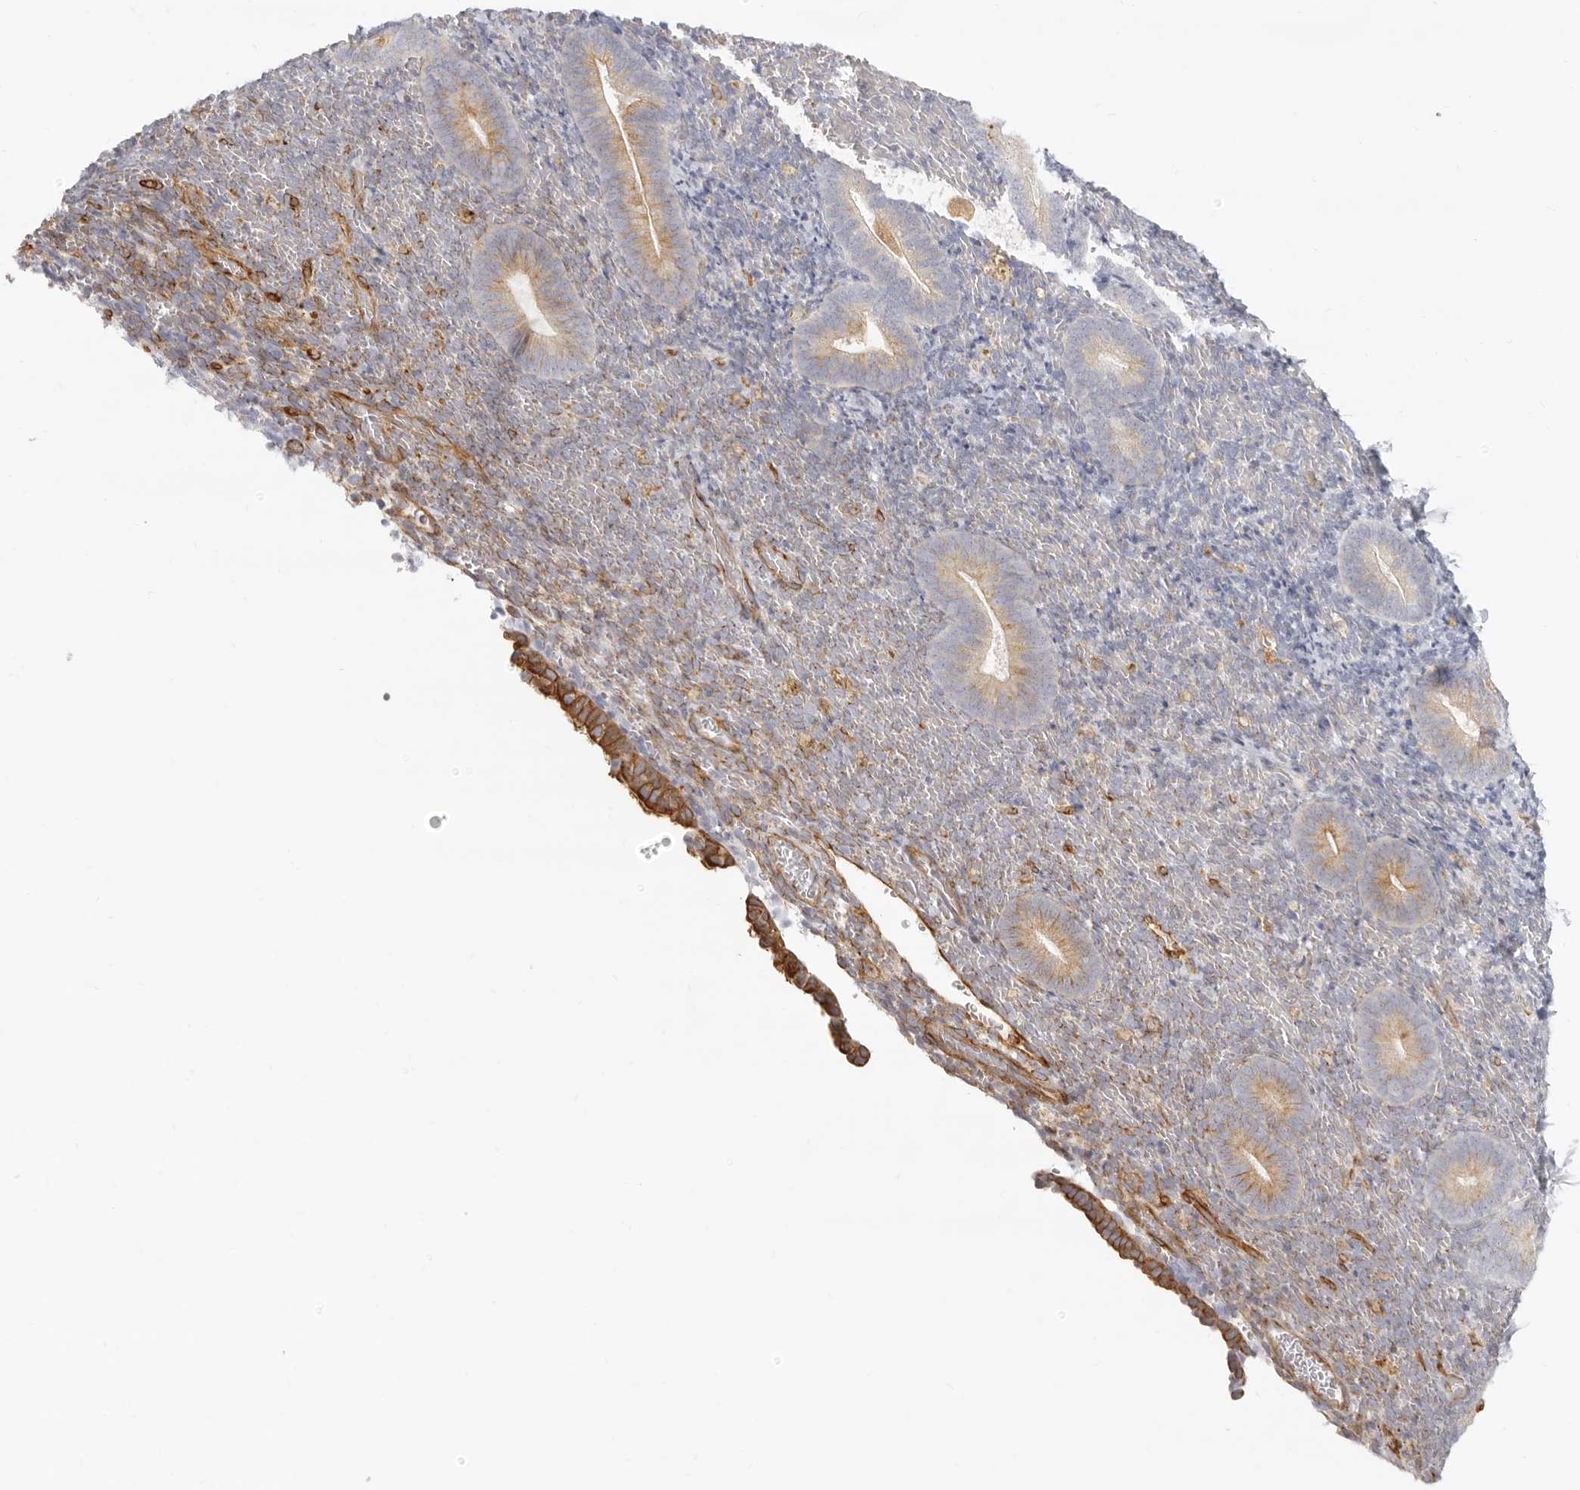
{"staining": {"intensity": "negative", "quantity": "none", "location": "none"}, "tissue": "endometrium", "cell_type": "Cells in endometrial stroma", "image_type": "normal", "snomed": [{"axis": "morphology", "description": "Normal tissue, NOS"}, {"axis": "topography", "description": "Endometrium"}], "caption": "Immunohistochemistry micrograph of benign endometrium: human endometrium stained with DAB (3,3'-diaminobenzidine) demonstrates no significant protein positivity in cells in endometrial stroma. (IHC, brightfield microscopy, high magnification).", "gene": "NIBAN1", "patient": {"sex": "female", "age": 51}}